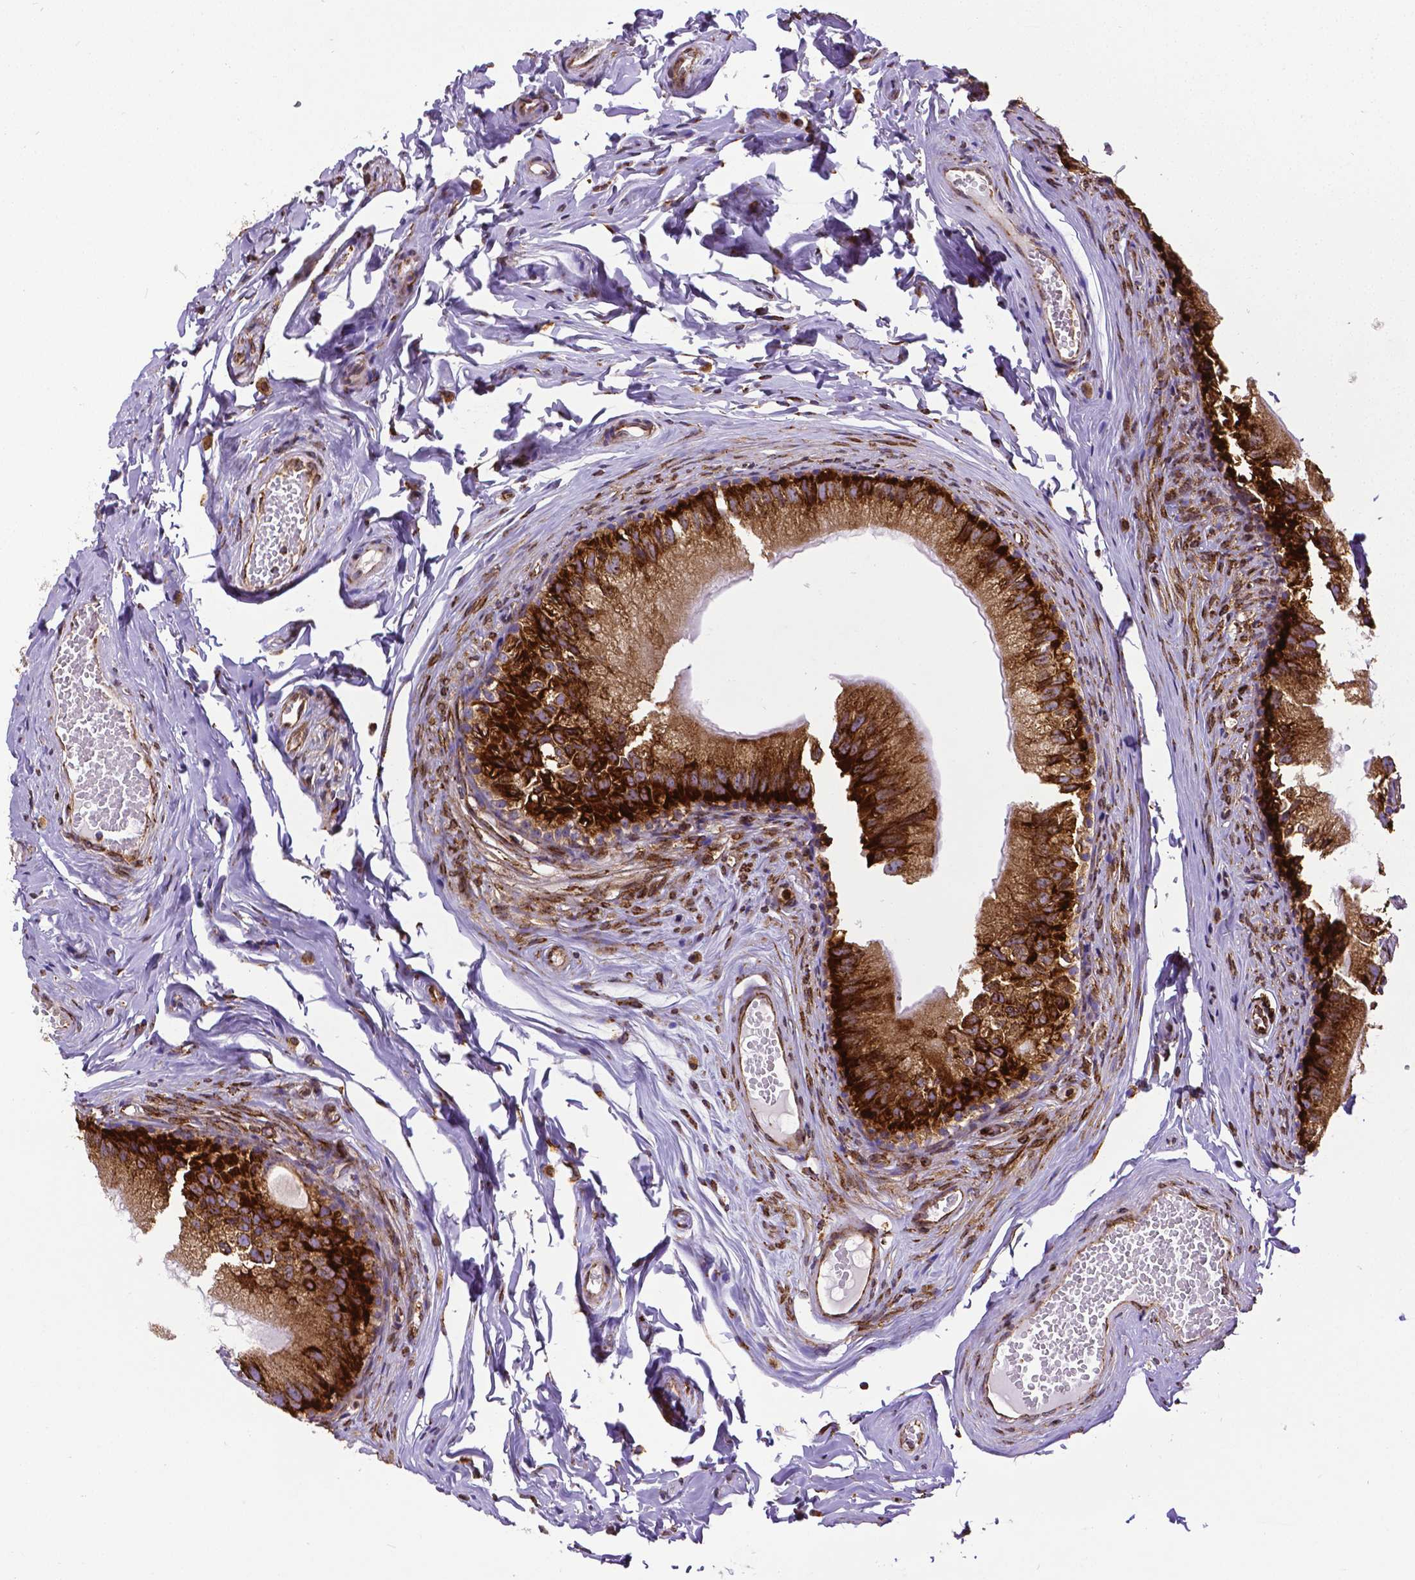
{"staining": {"intensity": "strong", "quantity": ">75%", "location": "cytoplasmic/membranous"}, "tissue": "epididymis", "cell_type": "Glandular cells", "image_type": "normal", "snomed": [{"axis": "morphology", "description": "Normal tissue, NOS"}, {"axis": "topography", "description": "Epididymis"}], "caption": "Protein staining of normal epididymis displays strong cytoplasmic/membranous expression in approximately >75% of glandular cells.", "gene": "MTDH", "patient": {"sex": "male", "age": 45}}